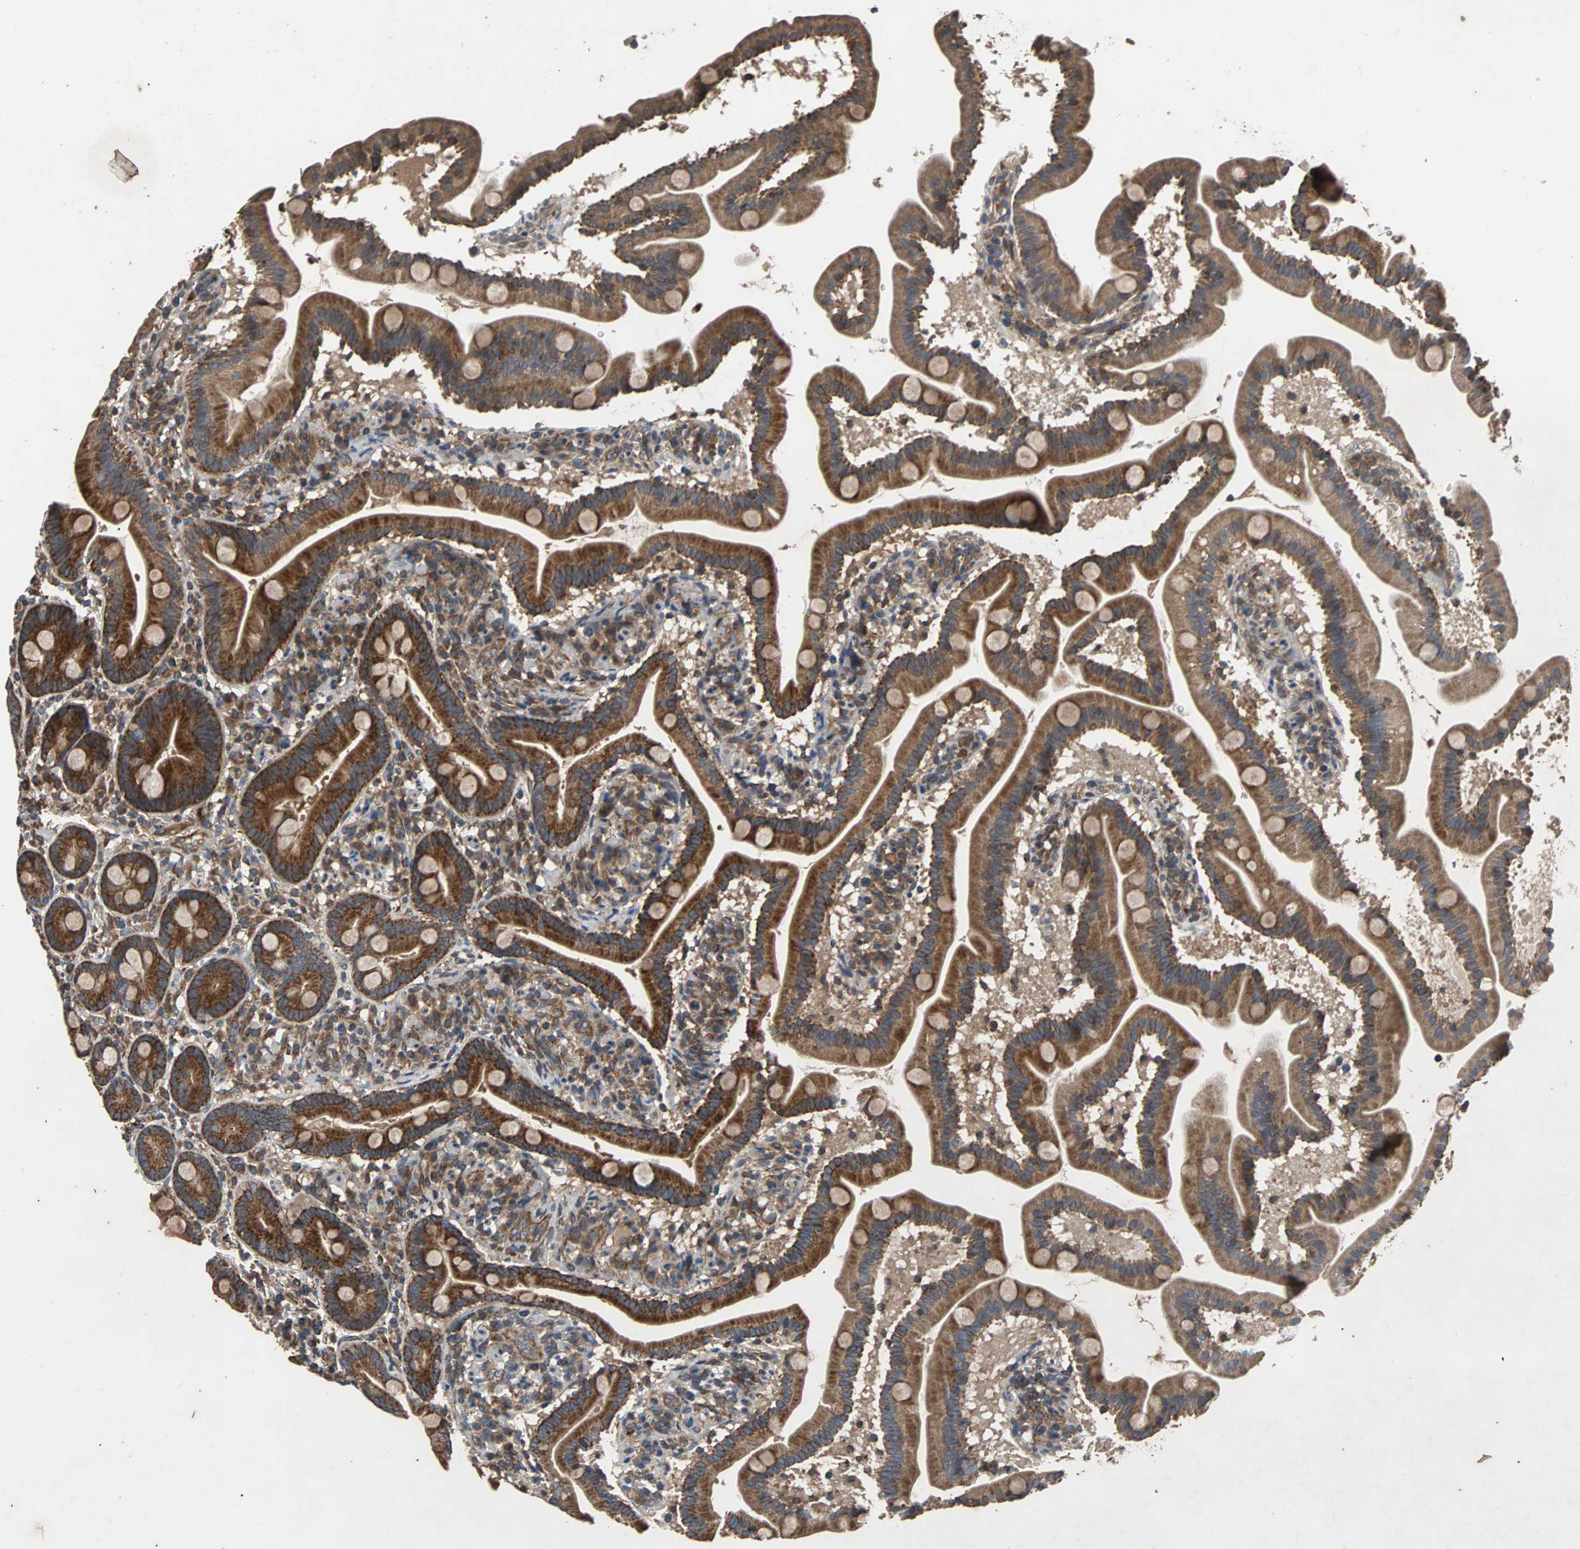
{"staining": {"intensity": "strong", "quantity": ">75%", "location": "cytoplasmic/membranous"}, "tissue": "duodenum", "cell_type": "Glandular cells", "image_type": "normal", "snomed": [{"axis": "morphology", "description": "Normal tissue, NOS"}, {"axis": "topography", "description": "Duodenum"}], "caption": "IHC of benign duodenum demonstrates high levels of strong cytoplasmic/membranous staining in about >75% of glandular cells.", "gene": "ACTR3", "patient": {"sex": "male", "age": 54}}